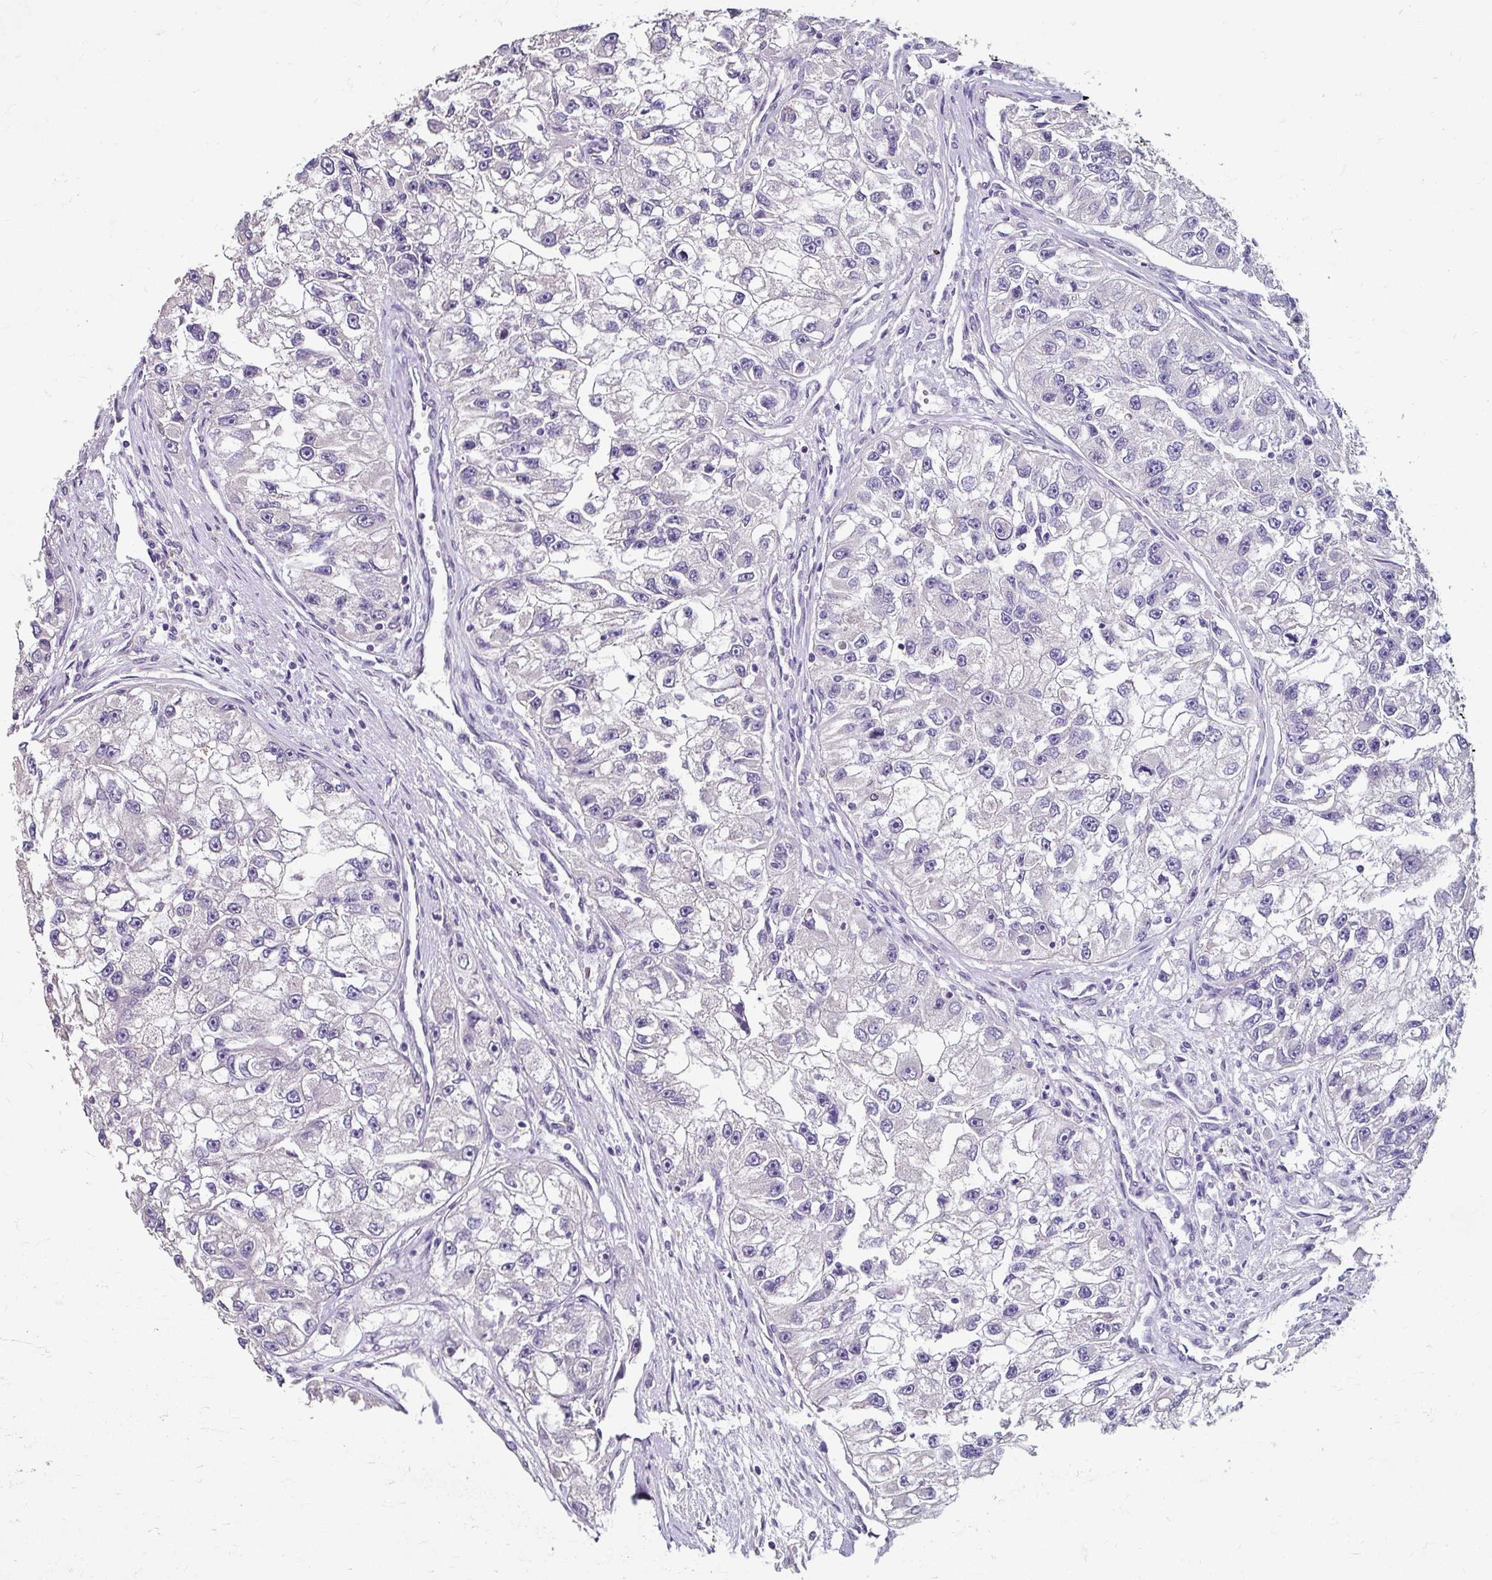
{"staining": {"intensity": "negative", "quantity": "none", "location": "none"}, "tissue": "renal cancer", "cell_type": "Tumor cells", "image_type": "cancer", "snomed": [{"axis": "morphology", "description": "Adenocarcinoma, NOS"}, {"axis": "topography", "description": "Kidney"}], "caption": "Immunohistochemistry image of renal cancer stained for a protein (brown), which exhibits no expression in tumor cells.", "gene": "KLHL24", "patient": {"sex": "male", "age": 63}}